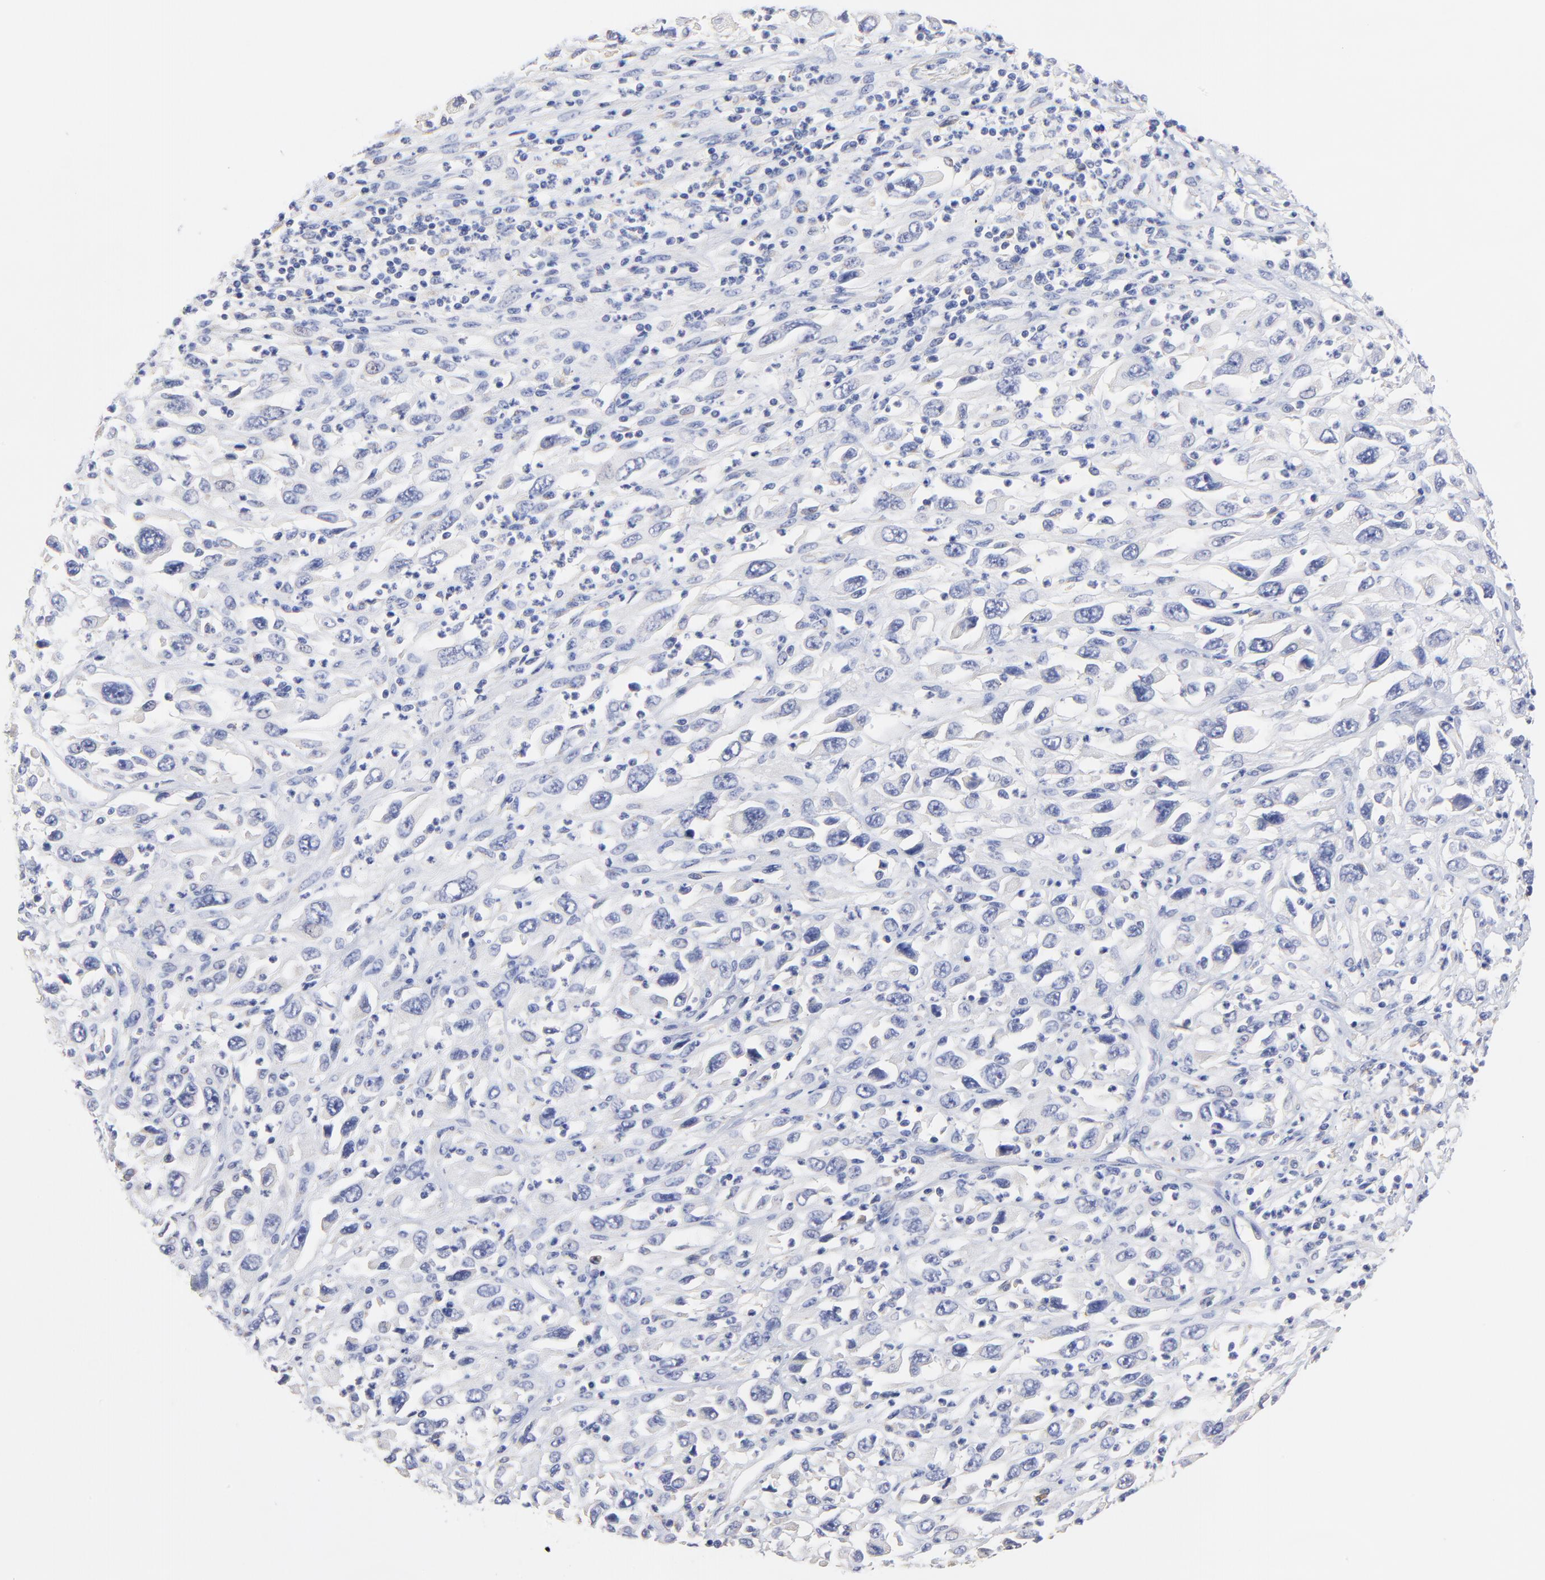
{"staining": {"intensity": "negative", "quantity": "none", "location": "none"}, "tissue": "melanoma", "cell_type": "Tumor cells", "image_type": "cancer", "snomed": [{"axis": "morphology", "description": "Malignant melanoma, Metastatic site"}, {"axis": "topography", "description": "Skin"}], "caption": "Micrograph shows no protein staining in tumor cells of melanoma tissue.", "gene": "LAX1", "patient": {"sex": "female", "age": 56}}